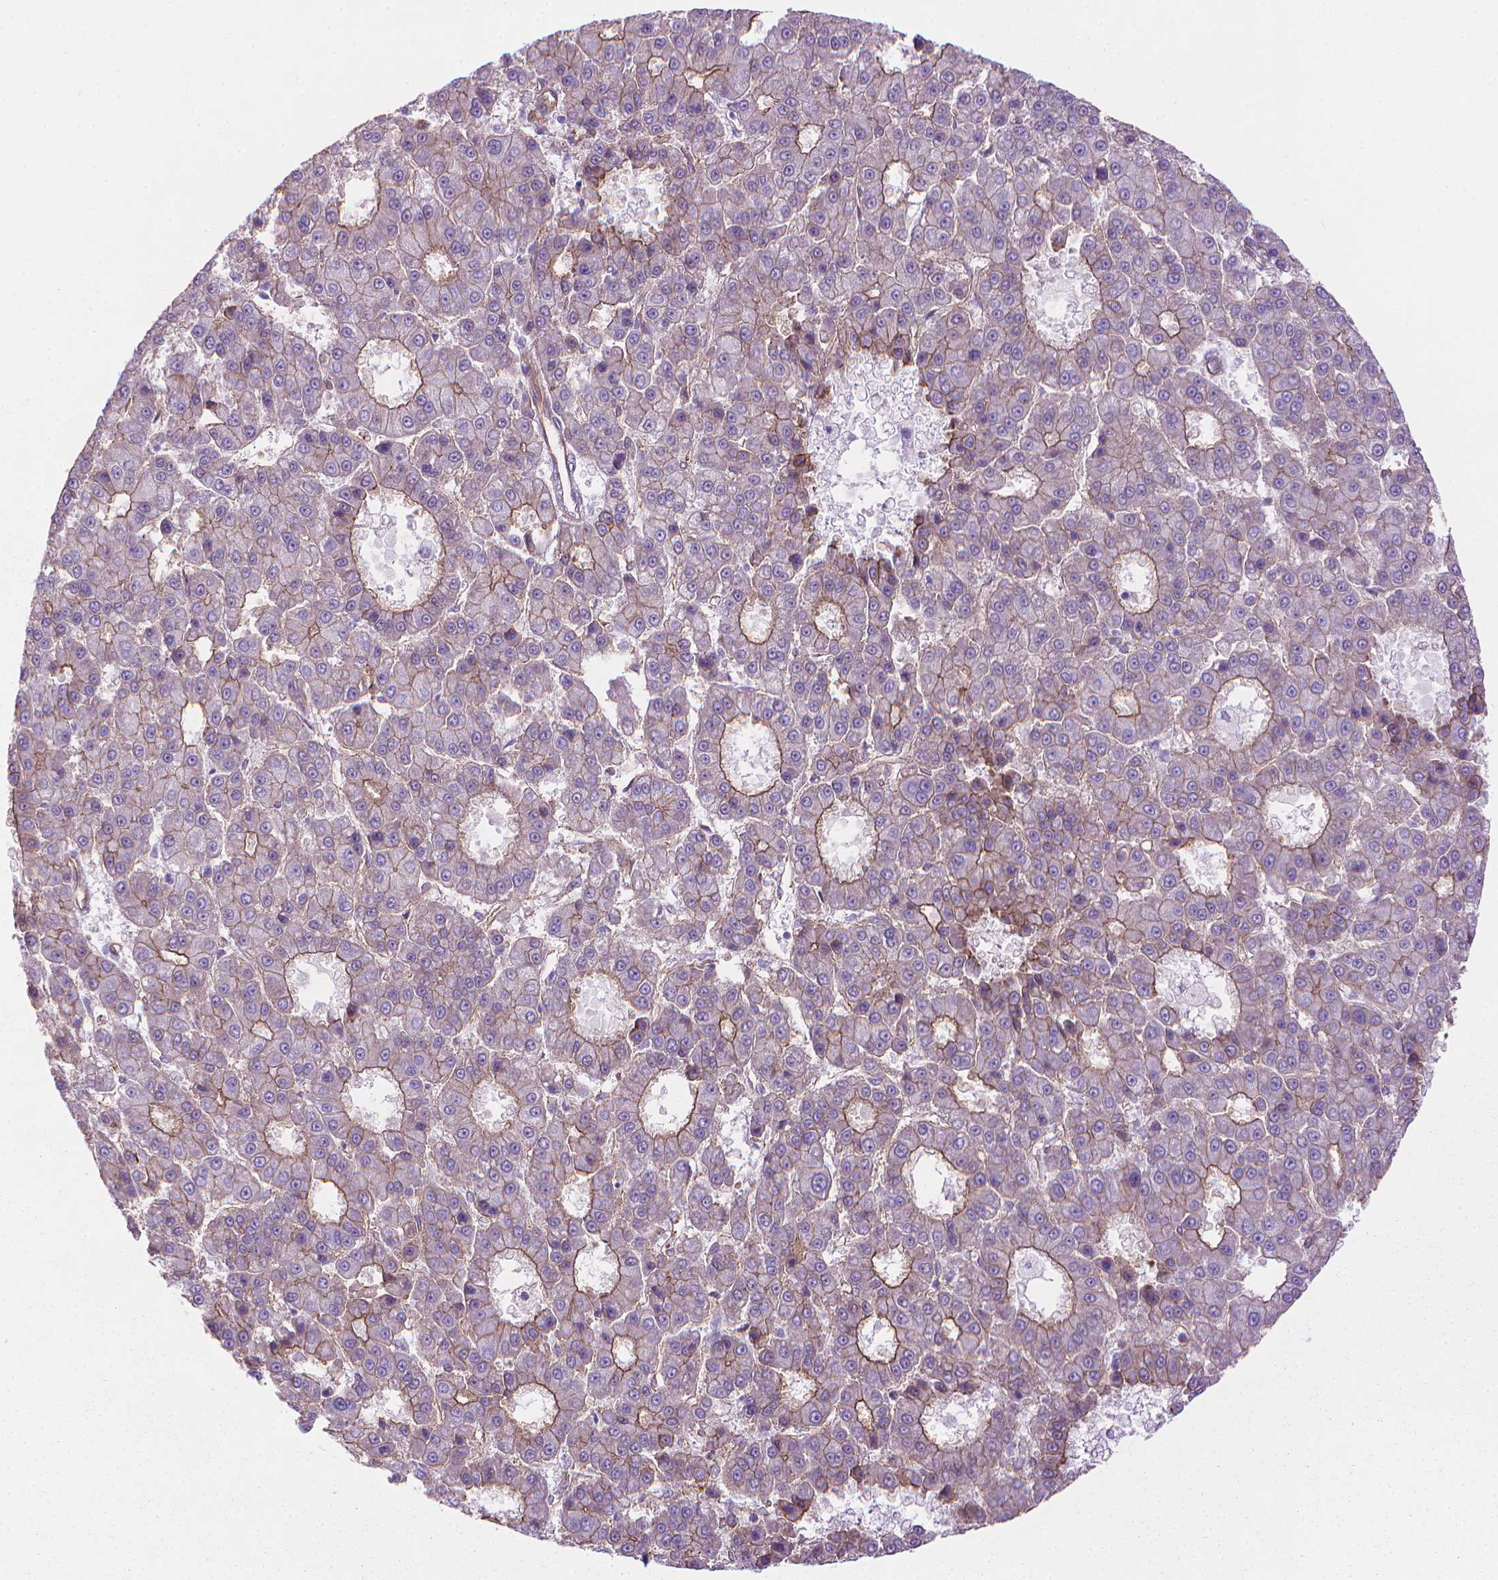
{"staining": {"intensity": "moderate", "quantity": "<25%", "location": "cytoplasmic/membranous"}, "tissue": "liver cancer", "cell_type": "Tumor cells", "image_type": "cancer", "snomed": [{"axis": "morphology", "description": "Carcinoma, Hepatocellular, NOS"}, {"axis": "topography", "description": "Liver"}], "caption": "Human hepatocellular carcinoma (liver) stained with a protein marker demonstrates moderate staining in tumor cells.", "gene": "TENT5A", "patient": {"sex": "male", "age": 70}}